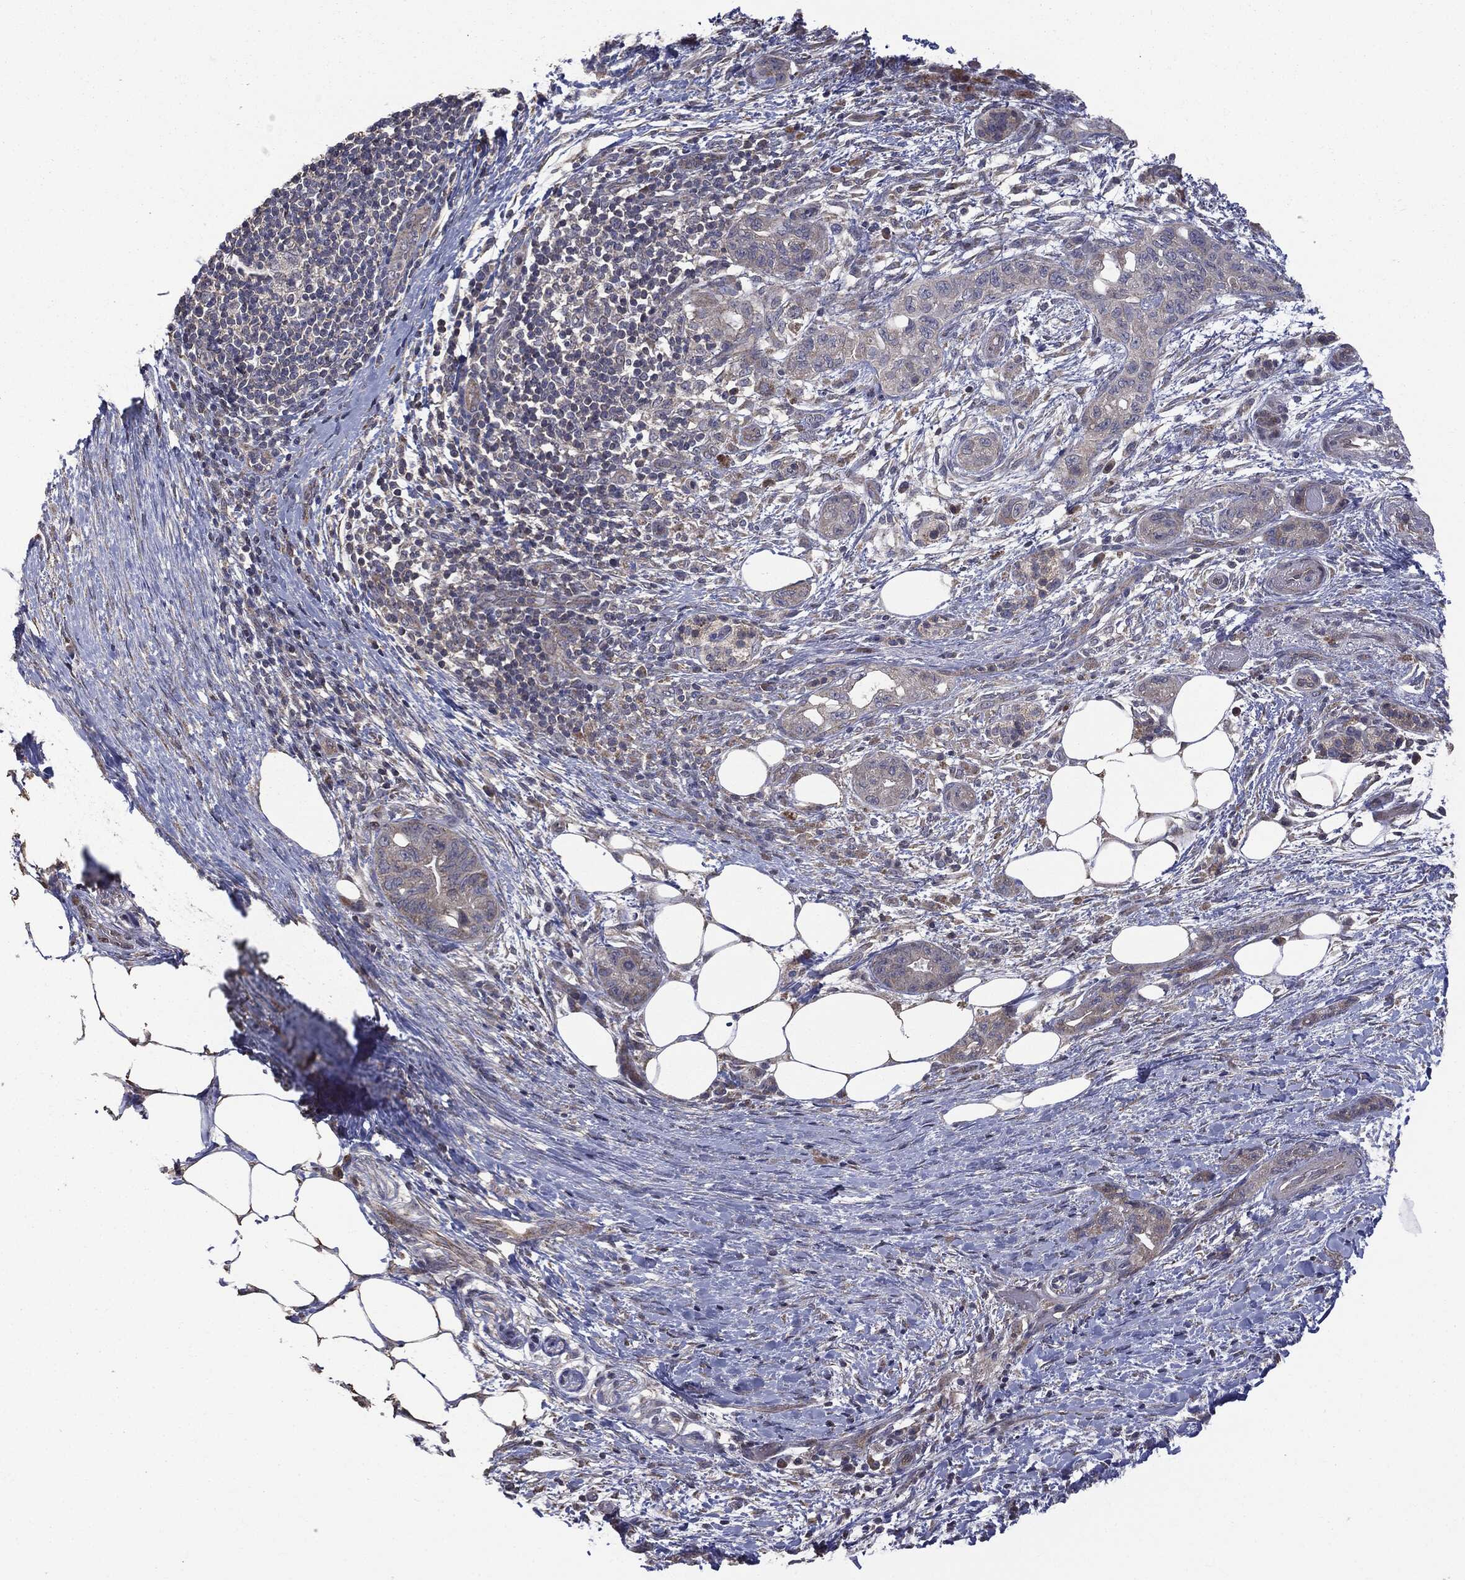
{"staining": {"intensity": "weak", "quantity": "<25%", "location": "cytoplasmic/membranous"}, "tissue": "pancreatic cancer", "cell_type": "Tumor cells", "image_type": "cancer", "snomed": [{"axis": "morphology", "description": "Adenocarcinoma, NOS"}, {"axis": "topography", "description": "Pancreas"}], "caption": "High magnification brightfield microscopy of pancreatic adenocarcinoma stained with DAB (3,3'-diaminobenzidine) (brown) and counterstained with hematoxylin (blue): tumor cells show no significant staining.", "gene": "MTOR", "patient": {"sex": "female", "age": 72}}